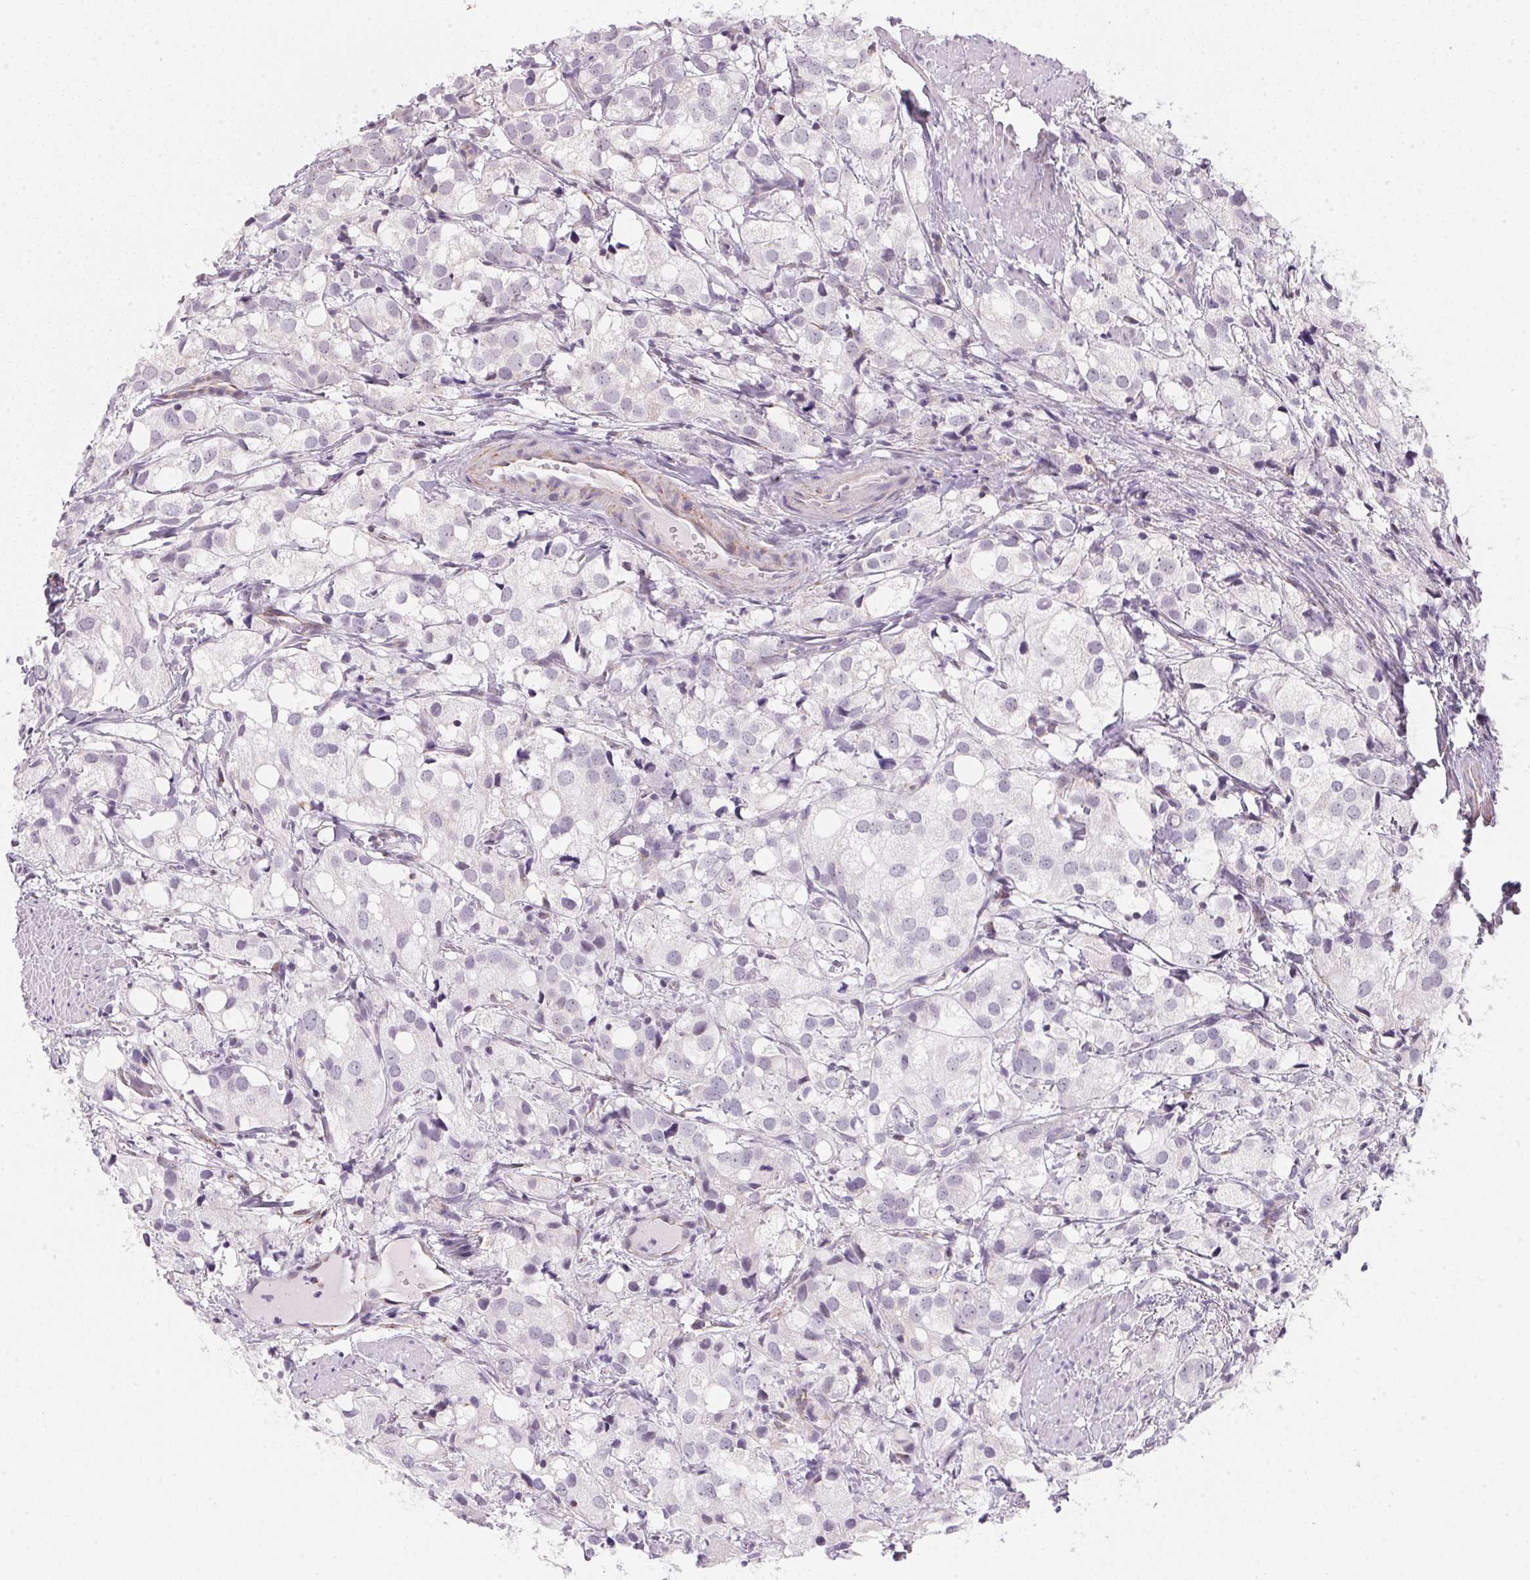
{"staining": {"intensity": "negative", "quantity": "none", "location": "none"}, "tissue": "prostate cancer", "cell_type": "Tumor cells", "image_type": "cancer", "snomed": [{"axis": "morphology", "description": "Adenocarcinoma, High grade"}, {"axis": "topography", "description": "Prostate"}], "caption": "Immunohistochemistry (IHC) of prostate cancer displays no positivity in tumor cells.", "gene": "GIPC2", "patient": {"sex": "male", "age": 86}}